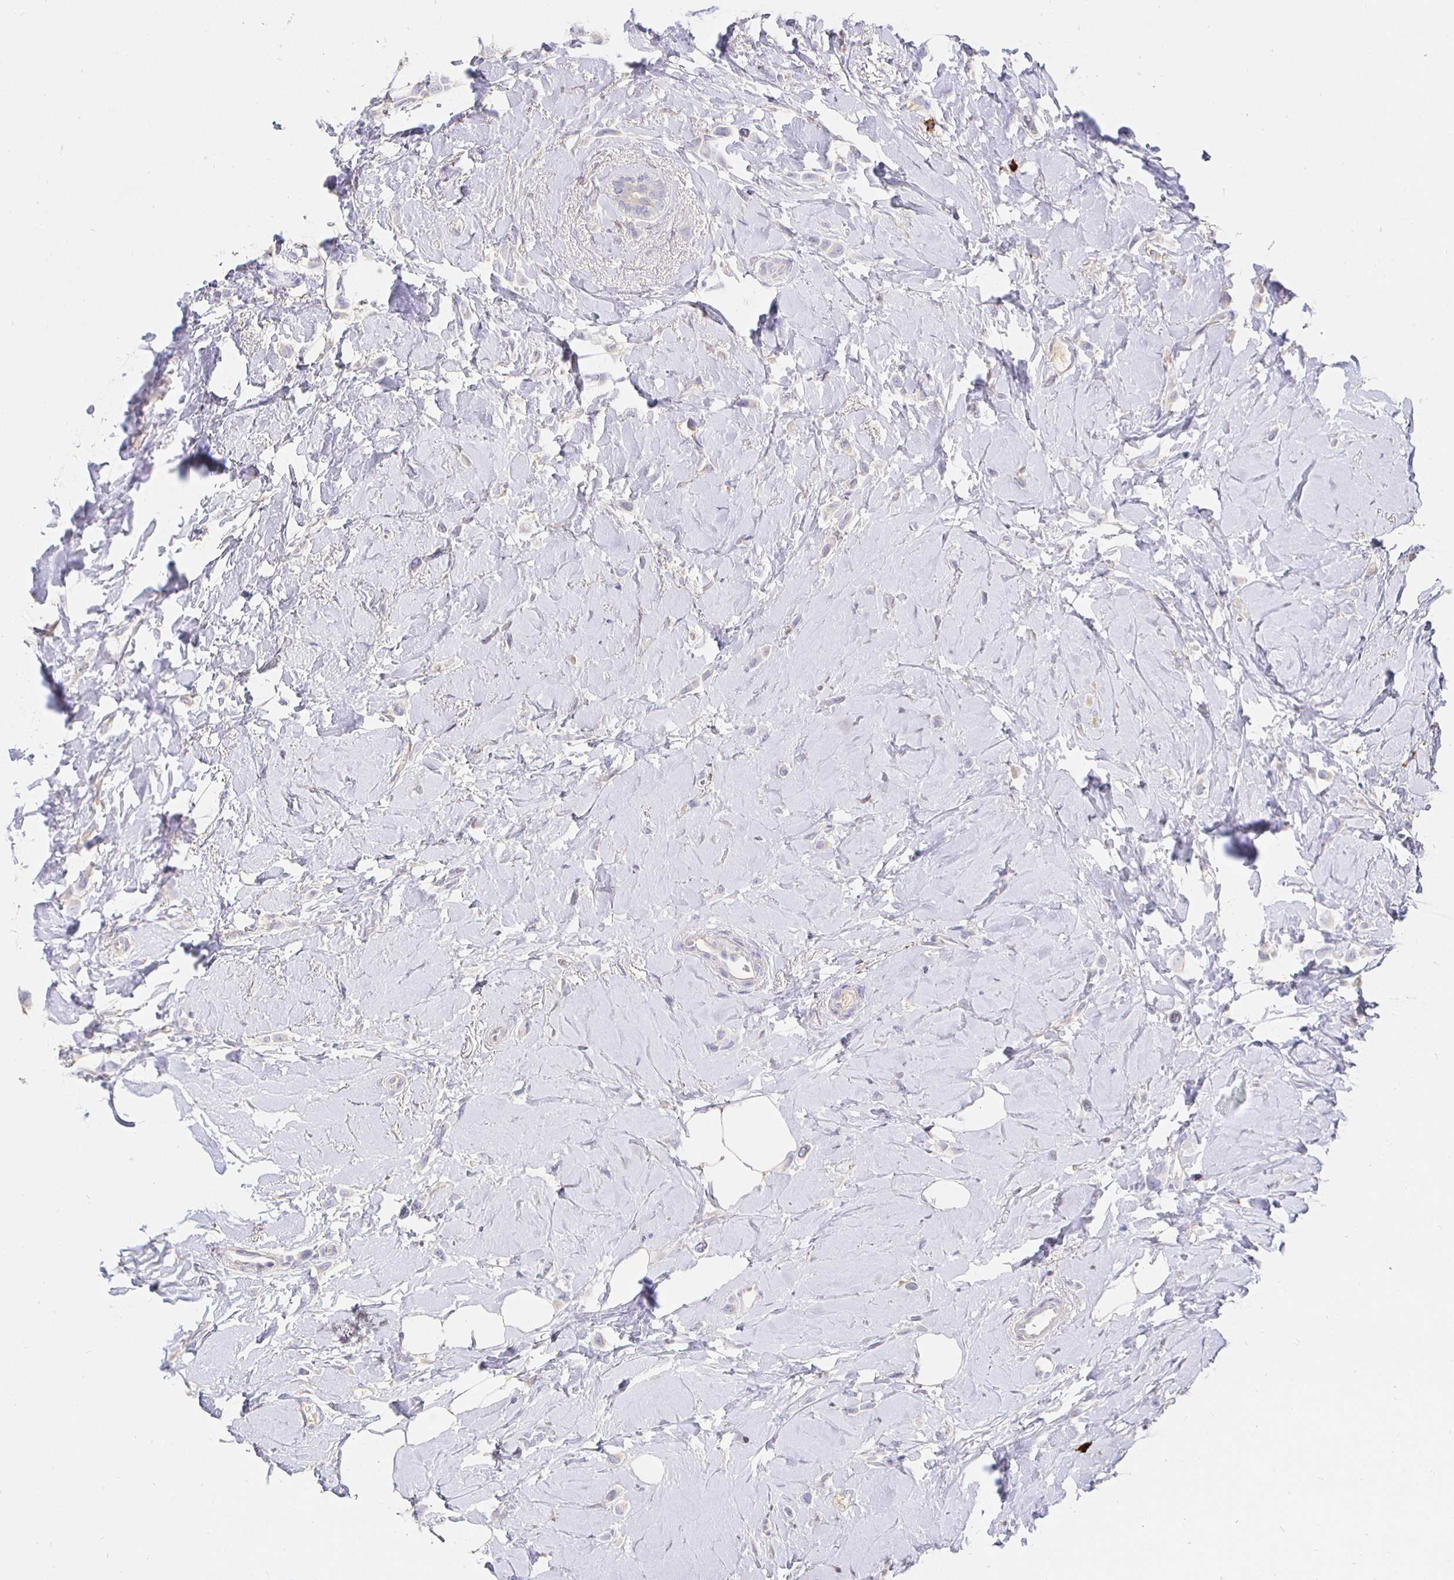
{"staining": {"intensity": "negative", "quantity": "none", "location": "none"}, "tissue": "breast cancer", "cell_type": "Tumor cells", "image_type": "cancer", "snomed": [{"axis": "morphology", "description": "Lobular carcinoma"}, {"axis": "topography", "description": "Breast"}], "caption": "Protein analysis of breast lobular carcinoma exhibits no significant positivity in tumor cells. (Immunohistochemistry (ihc), brightfield microscopy, high magnification).", "gene": "CXCR3", "patient": {"sex": "female", "age": 66}}